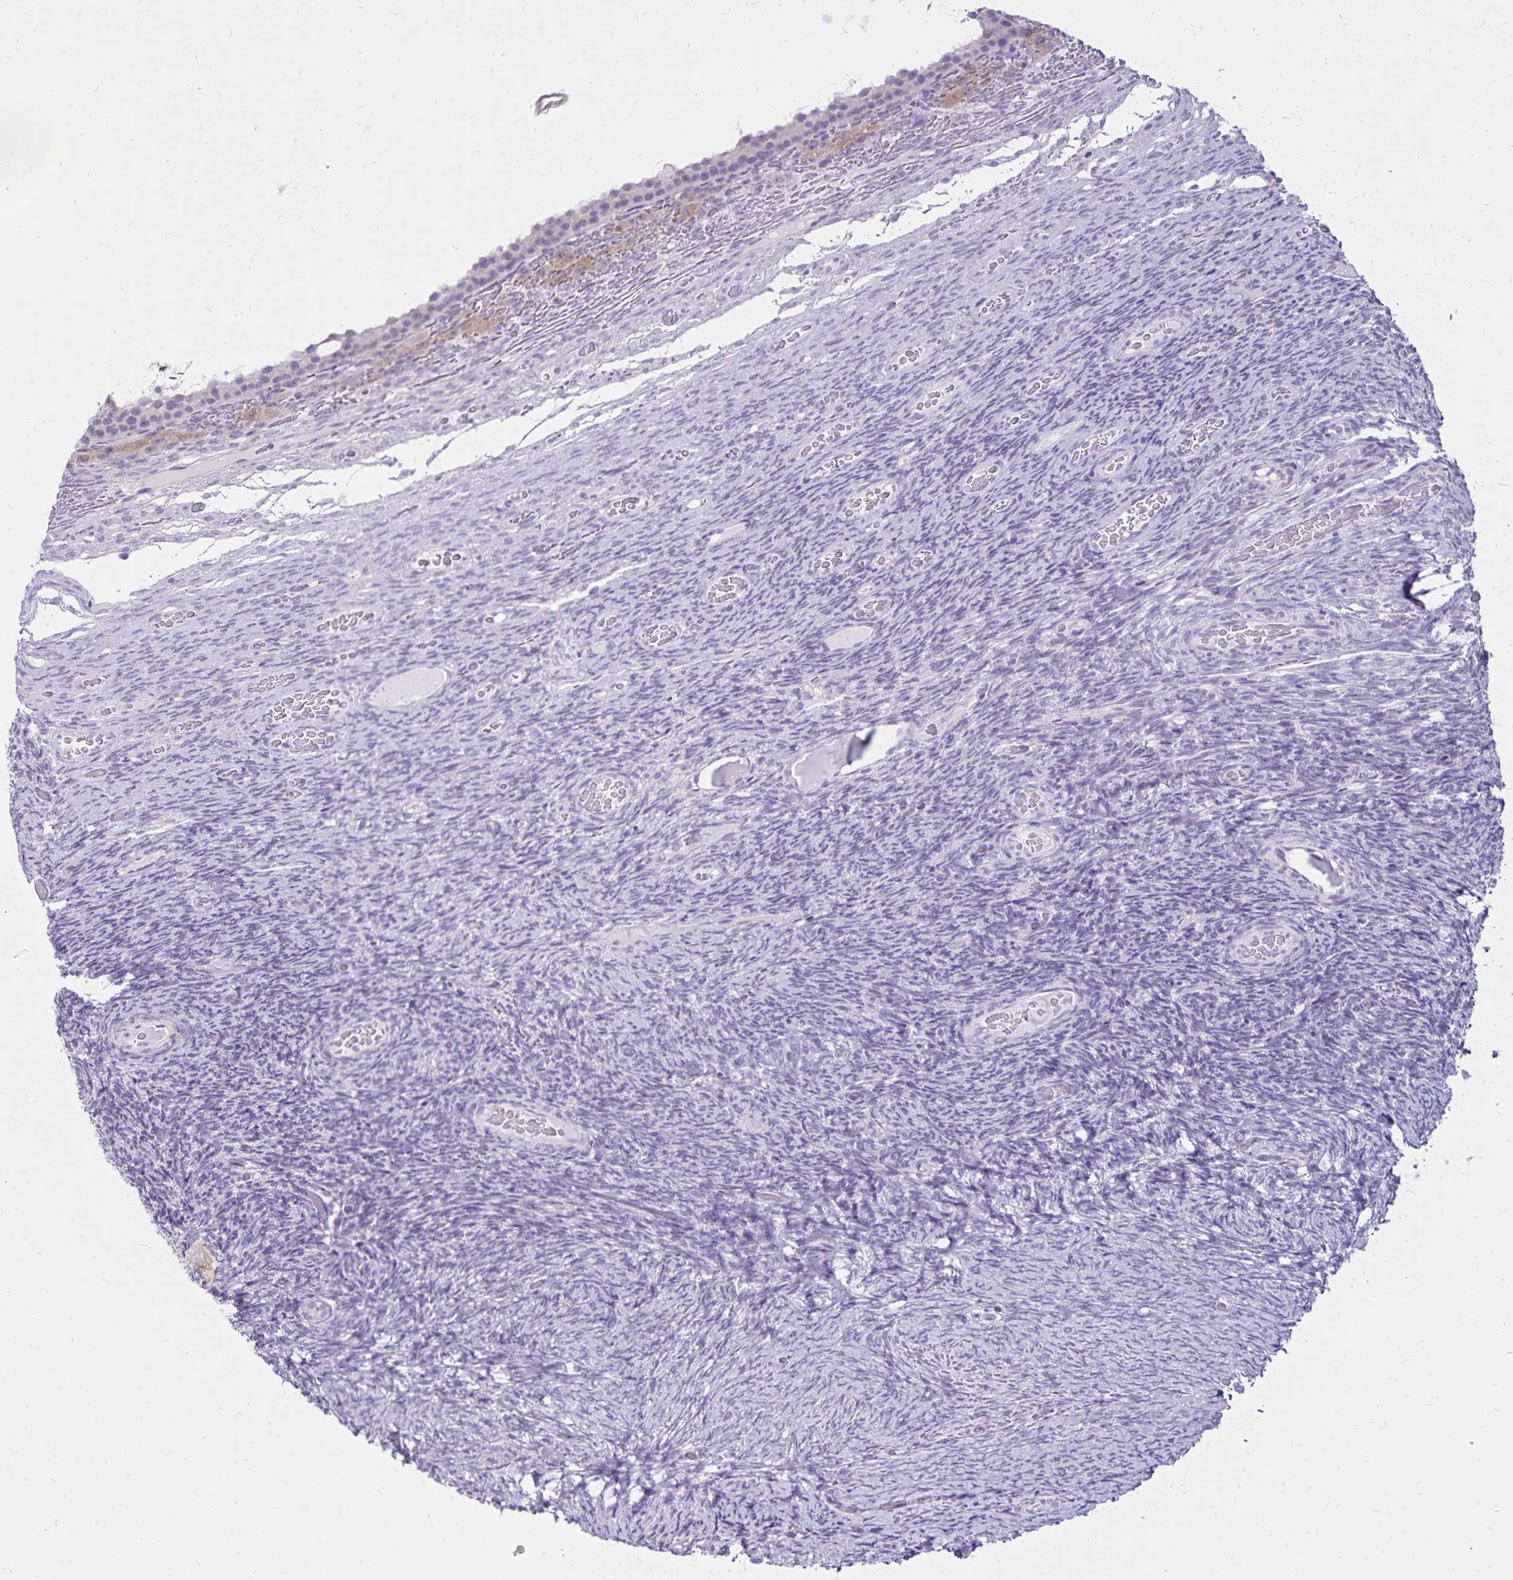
{"staining": {"intensity": "weak", "quantity": "<25%", "location": "cytoplasmic/membranous"}, "tissue": "ovary", "cell_type": "Follicle cells", "image_type": "normal", "snomed": [{"axis": "morphology", "description": "Normal tissue, NOS"}, {"axis": "topography", "description": "Ovary"}], "caption": "This is a micrograph of IHC staining of normal ovary, which shows no staining in follicle cells.", "gene": "SH3GL3", "patient": {"sex": "female", "age": 34}}